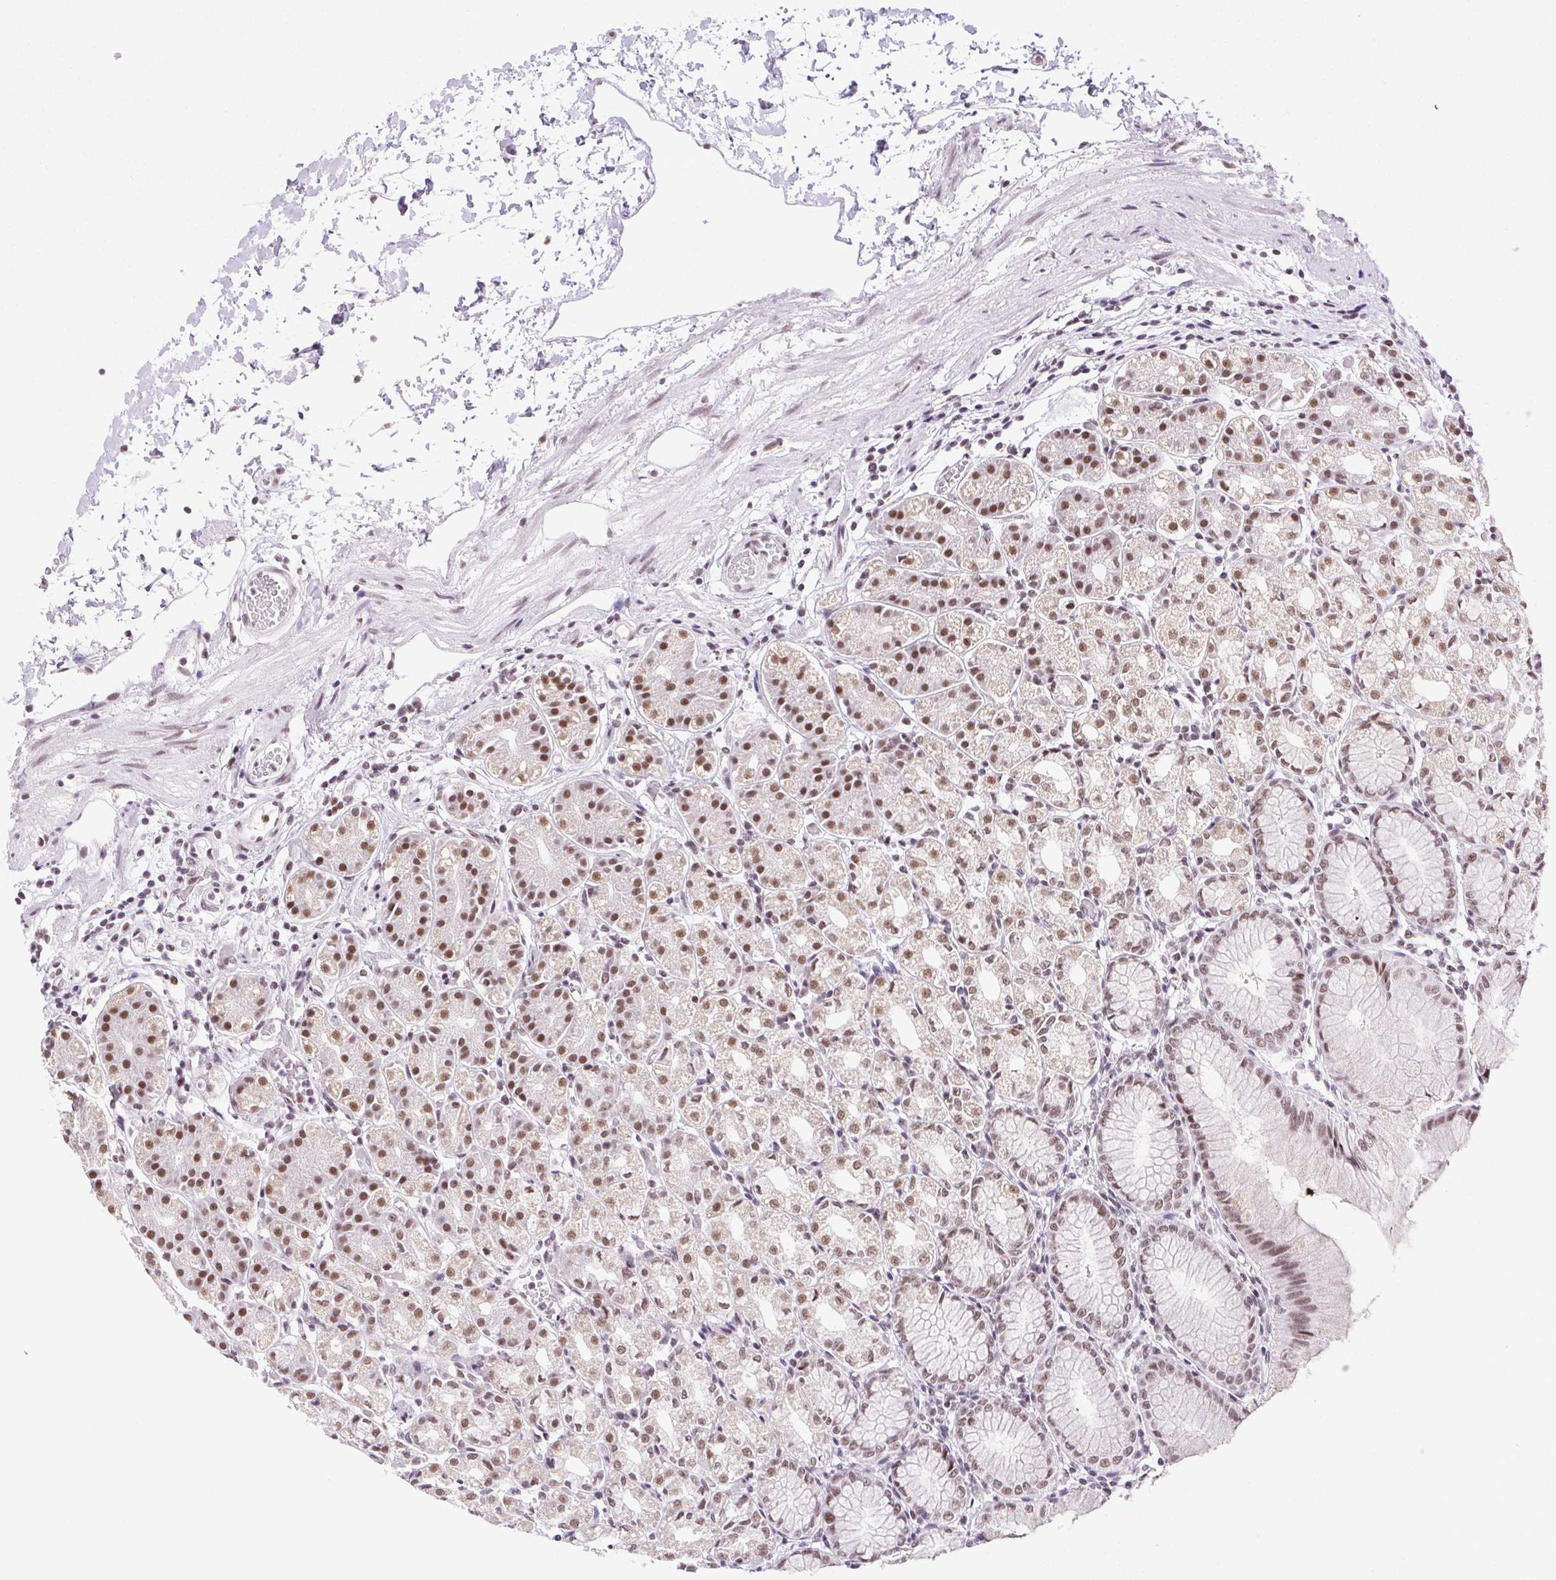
{"staining": {"intensity": "strong", "quantity": "25%-75%", "location": "nuclear"}, "tissue": "stomach", "cell_type": "Glandular cells", "image_type": "normal", "snomed": [{"axis": "morphology", "description": "Normal tissue, NOS"}, {"axis": "topography", "description": "Stomach"}], "caption": "The histopathology image displays immunohistochemical staining of benign stomach. There is strong nuclear positivity is appreciated in approximately 25%-75% of glandular cells.", "gene": "TRA2B", "patient": {"sex": "female", "age": 57}}